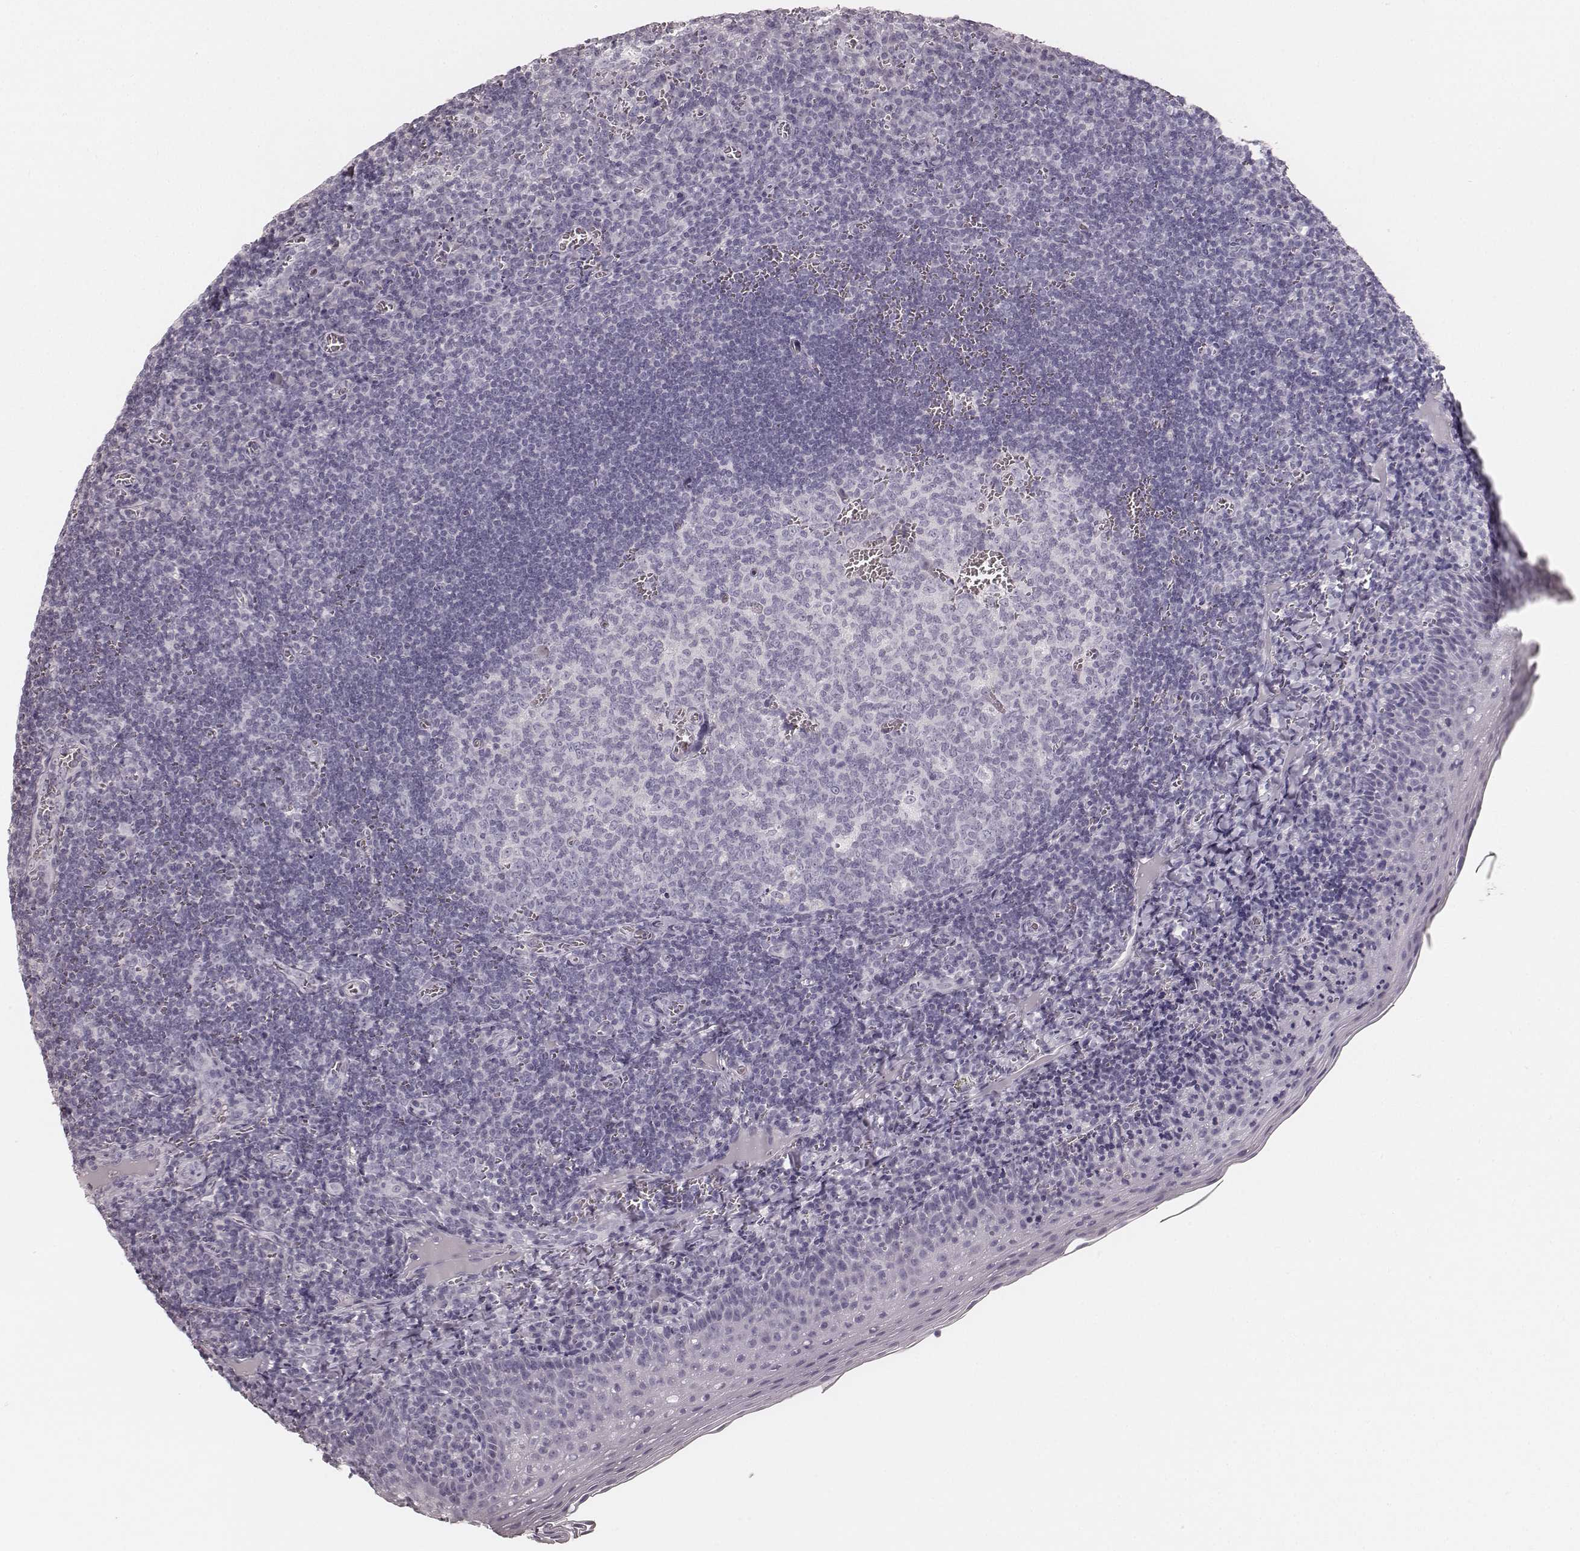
{"staining": {"intensity": "negative", "quantity": "none", "location": "none"}, "tissue": "tonsil", "cell_type": "Germinal center cells", "image_type": "normal", "snomed": [{"axis": "morphology", "description": "Normal tissue, NOS"}, {"axis": "morphology", "description": "Inflammation, NOS"}, {"axis": "topography", "description": "Tonsil"}], "caption": "DAB (3,3'-diaminobenzidine) immunohistochemical staining of normal tonsil demonstrates no significant positivity in germinal center cells. The staining was performed using DAB (3,3'-diaminobenzidine) to visualize the protein expression in brown, while the nuclei were stained in blue with hematoxylin (Magnification: 20x).", "gene": "KRT34", "patient": {"sex": "female", "age": 31}}